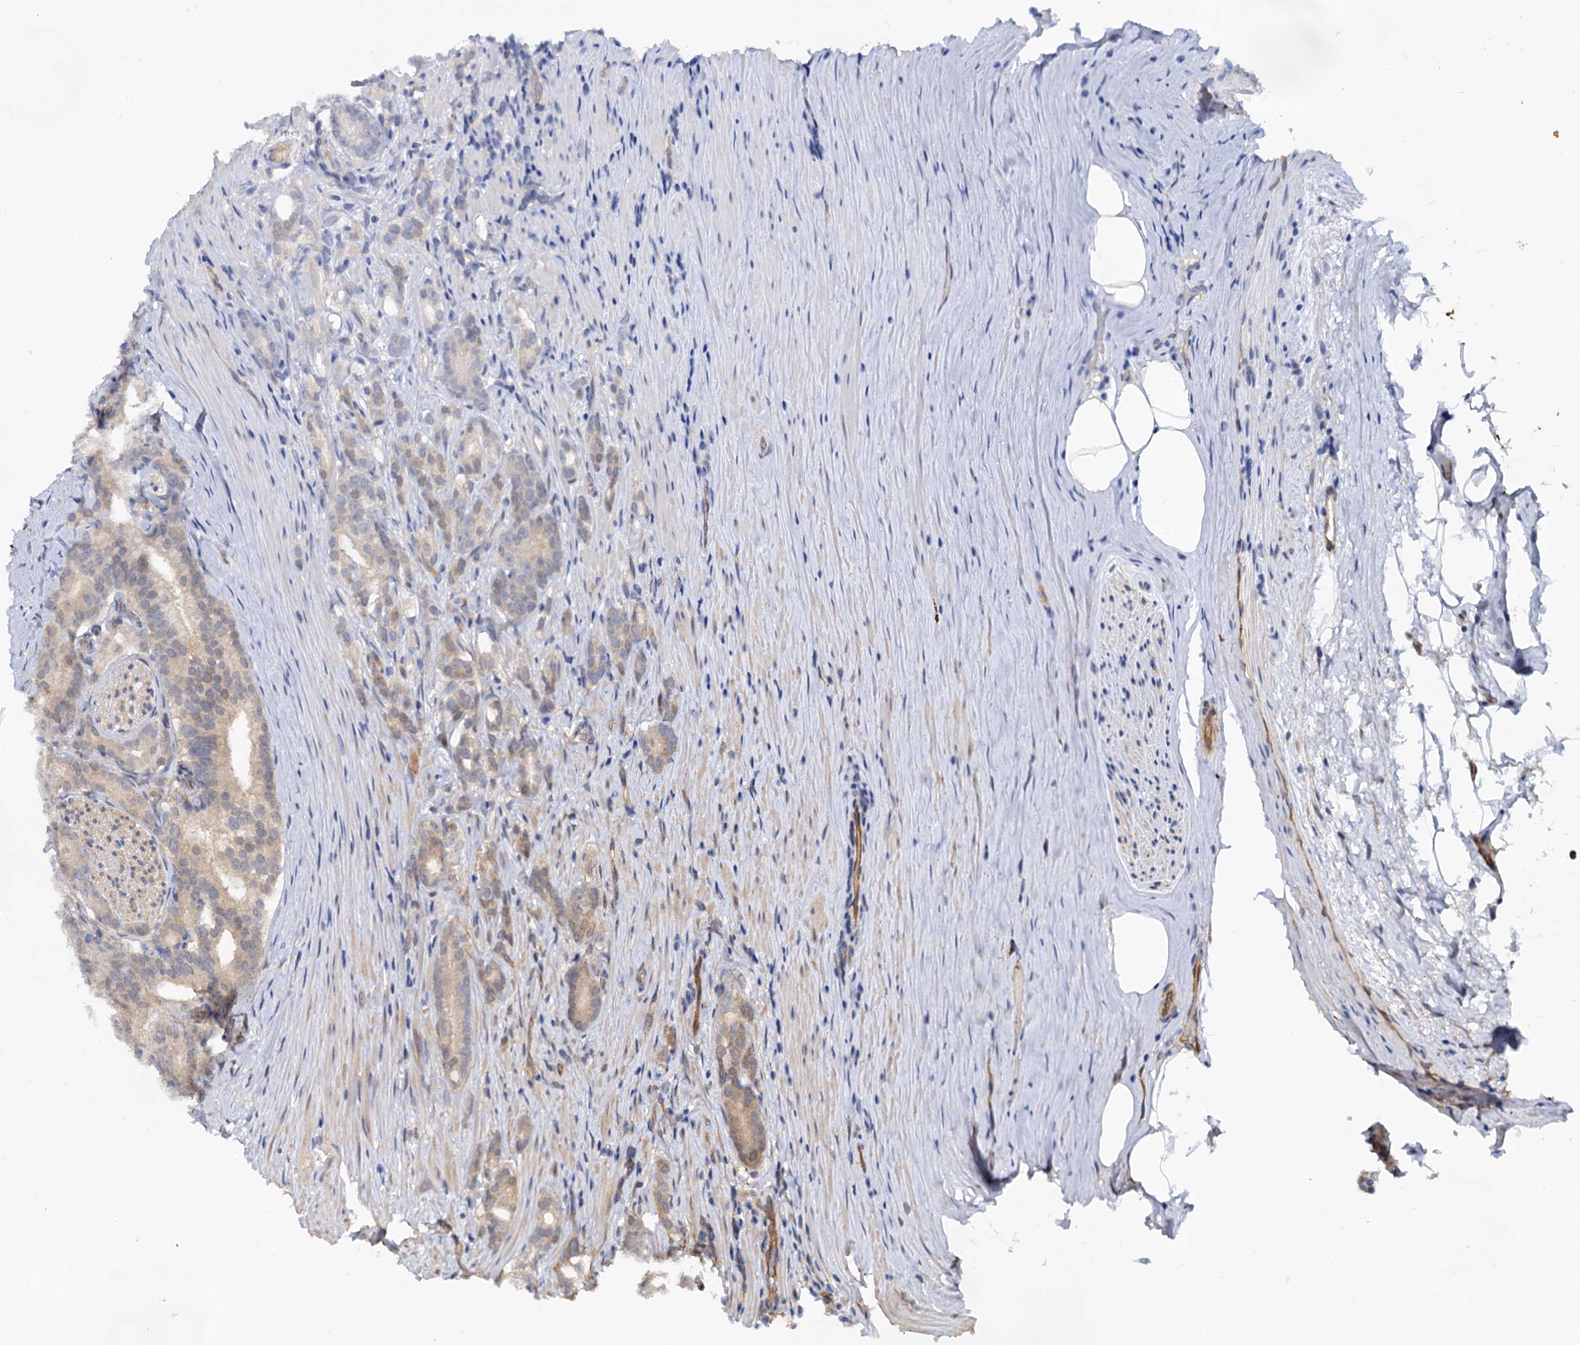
{"staining": {"intensity": "weak", "quantity": "25%-75%", "location": "cytoplasmic/membranous"}, "tissue": "prostate cancer", "cell_type": "Tumor cells", "image_type": "cancer", "snomed": [{"axis": "morphology", "description": "Adenocarcinoma, Low grade"}, {"axis": "topography", "description": "Prostate"}], "caption": "Prostate cancer (low-grade adenocarcinoma) stained for a protein reveals weak cytoplasmic/membranous positivity in tumor cells.", "gene": "SNX15", "patient": {"sex": "male", "age": 71}}